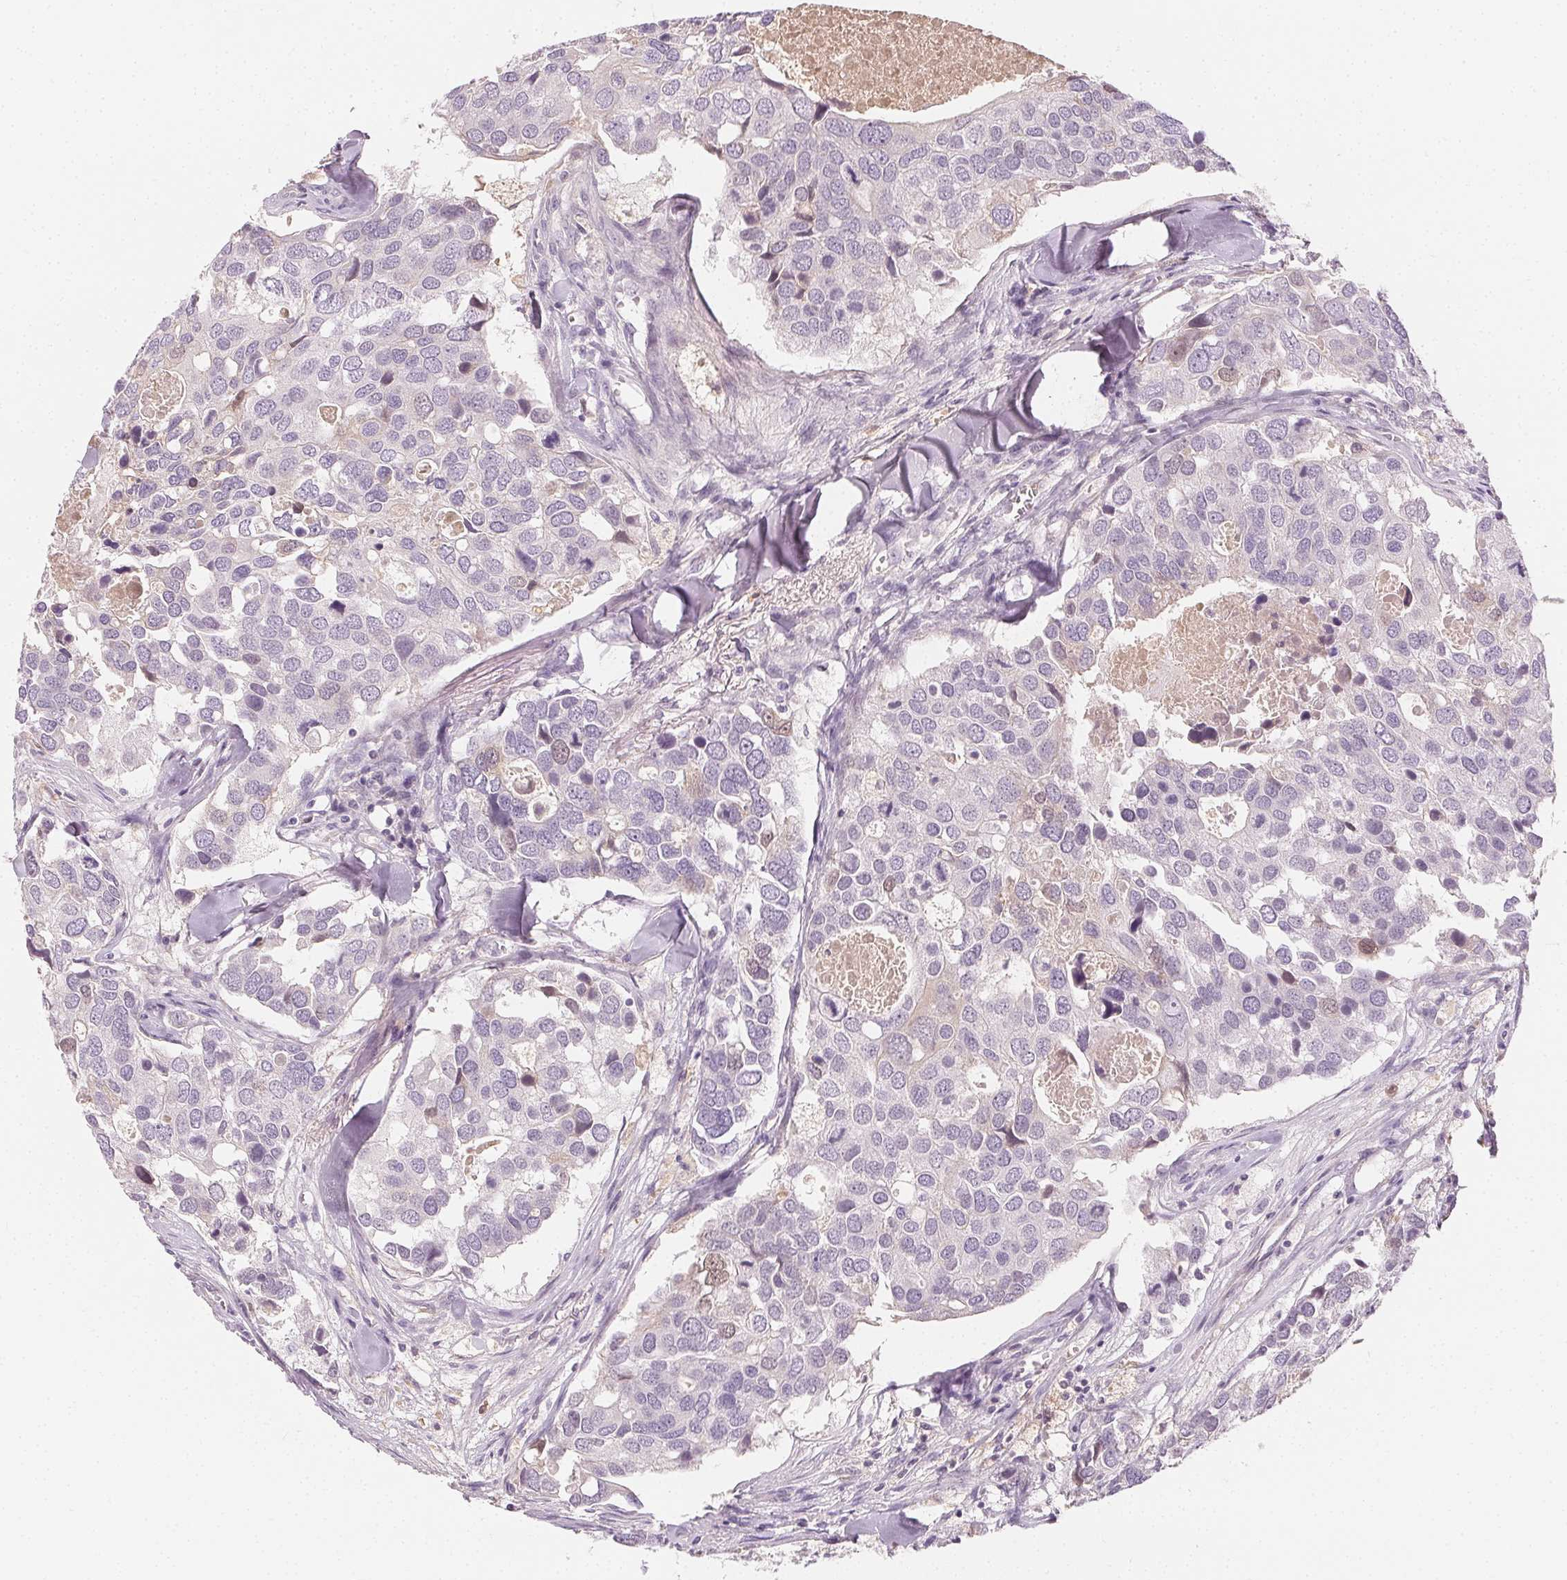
{"staining": {"intensity": "negative", "quantity": "none", "location": "none"}, "tissue": "breast cancer", "cell_type": "Tumor cells", "image_type": "cancer", "snomed": [{"axis": "morphology", "description": "Duct carcinoma"}, {"axis": "topography", "description": "Breast"}], "caption": "Histopathology image shows no protein expression in tumor cells of breast infiltrating ductal carcinoma tissue.", "gene": "AFM", "patient": {"sex": "female", "age": 83}}